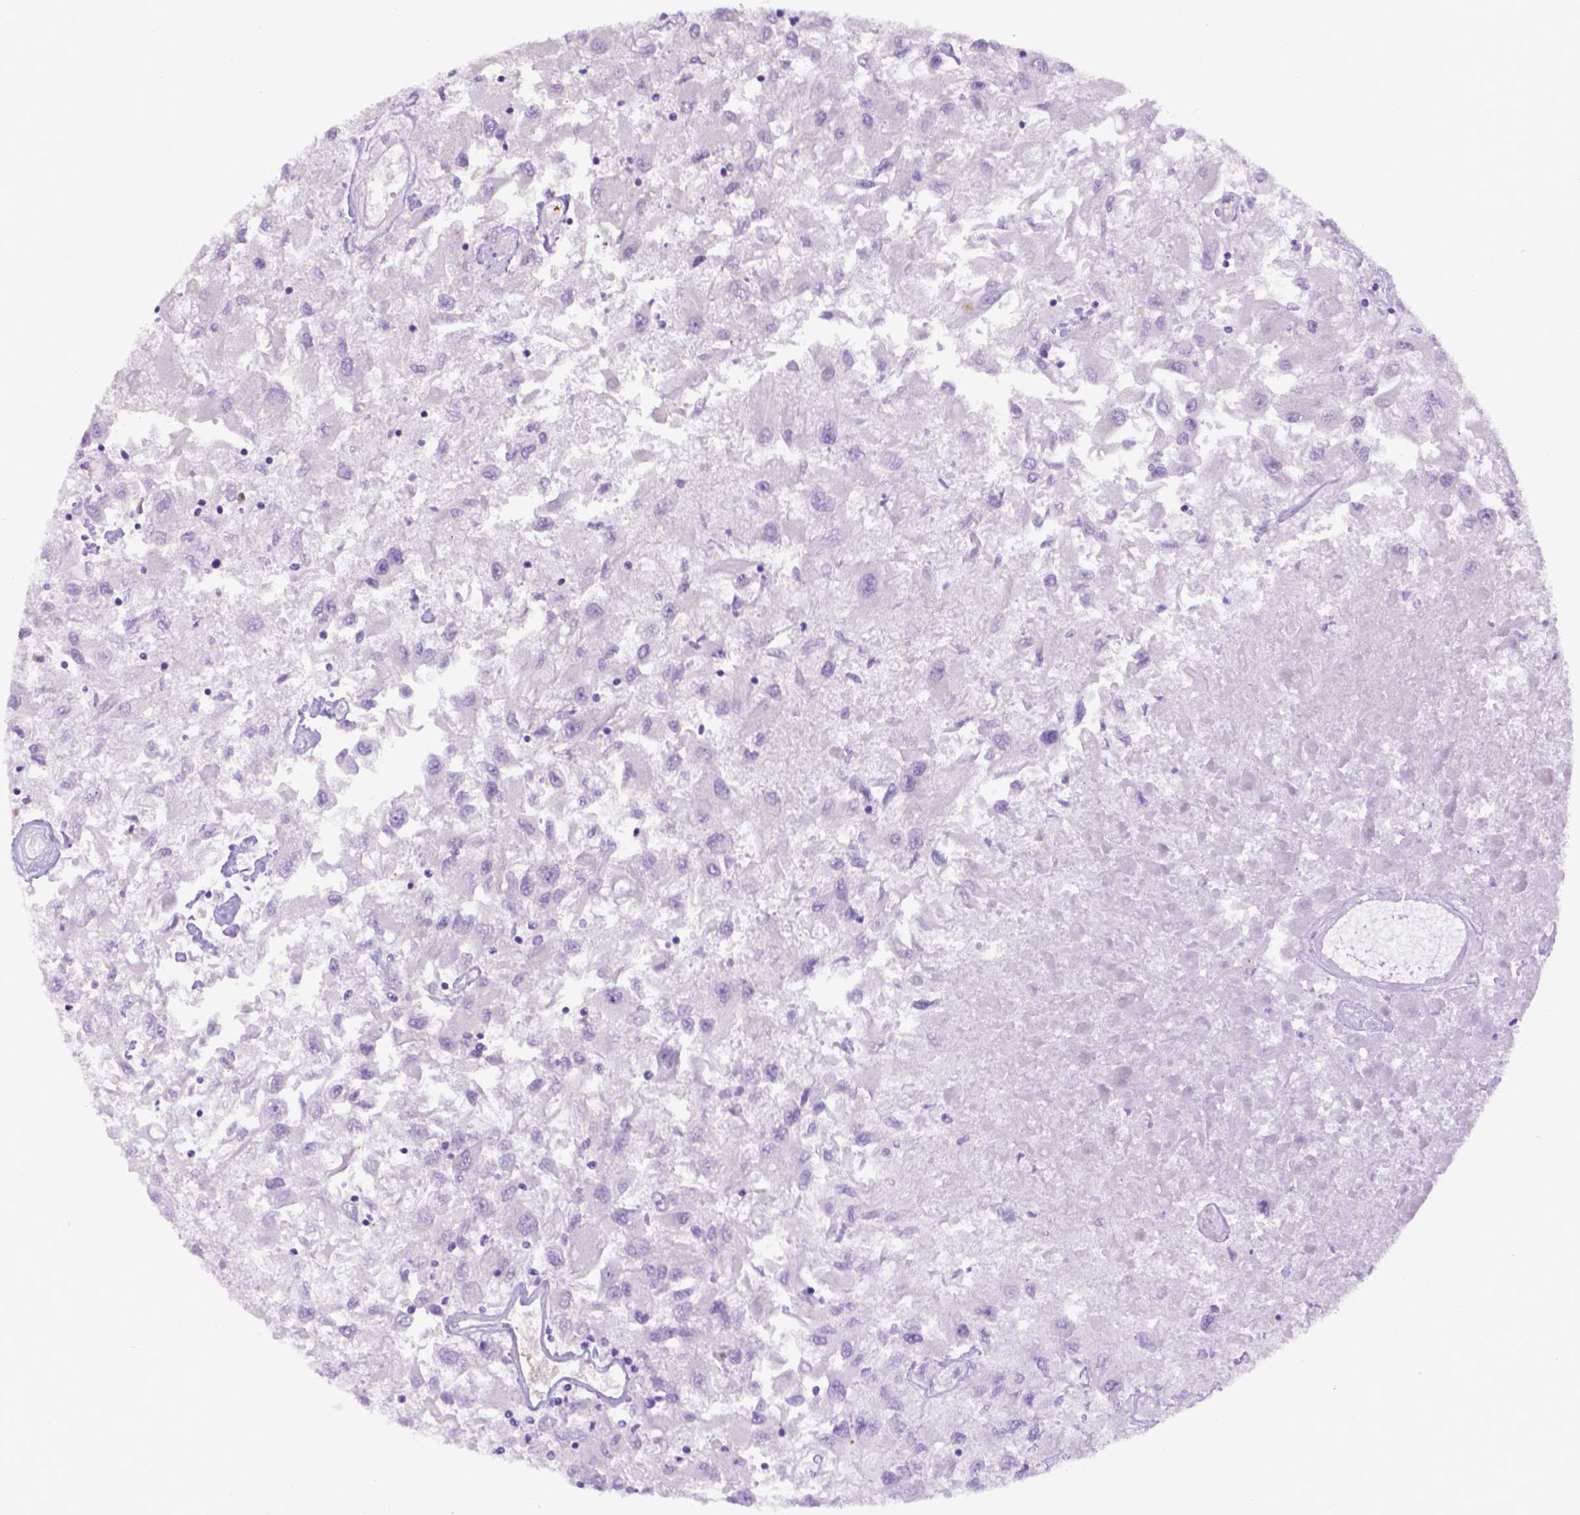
{"staining": {"intensity": "negative", "quantity": "none", "location": "none"}, "tissue": "renal cancer", "cell_type": "Tumor cells", "image_type": "cancer", "snomed": [{"axis": "morphology", "description": "Adenocarcinoma, NOS"}, {"axis": "topography", "description": "Kidney"}], "caption": "A high-resolution image shows IHC staining of renal cancer (adenocarcinoma), which displays no significant expression in tumor cells.", "gene": "CLIC4", "patient": {"sex": "female", "age": 76}}